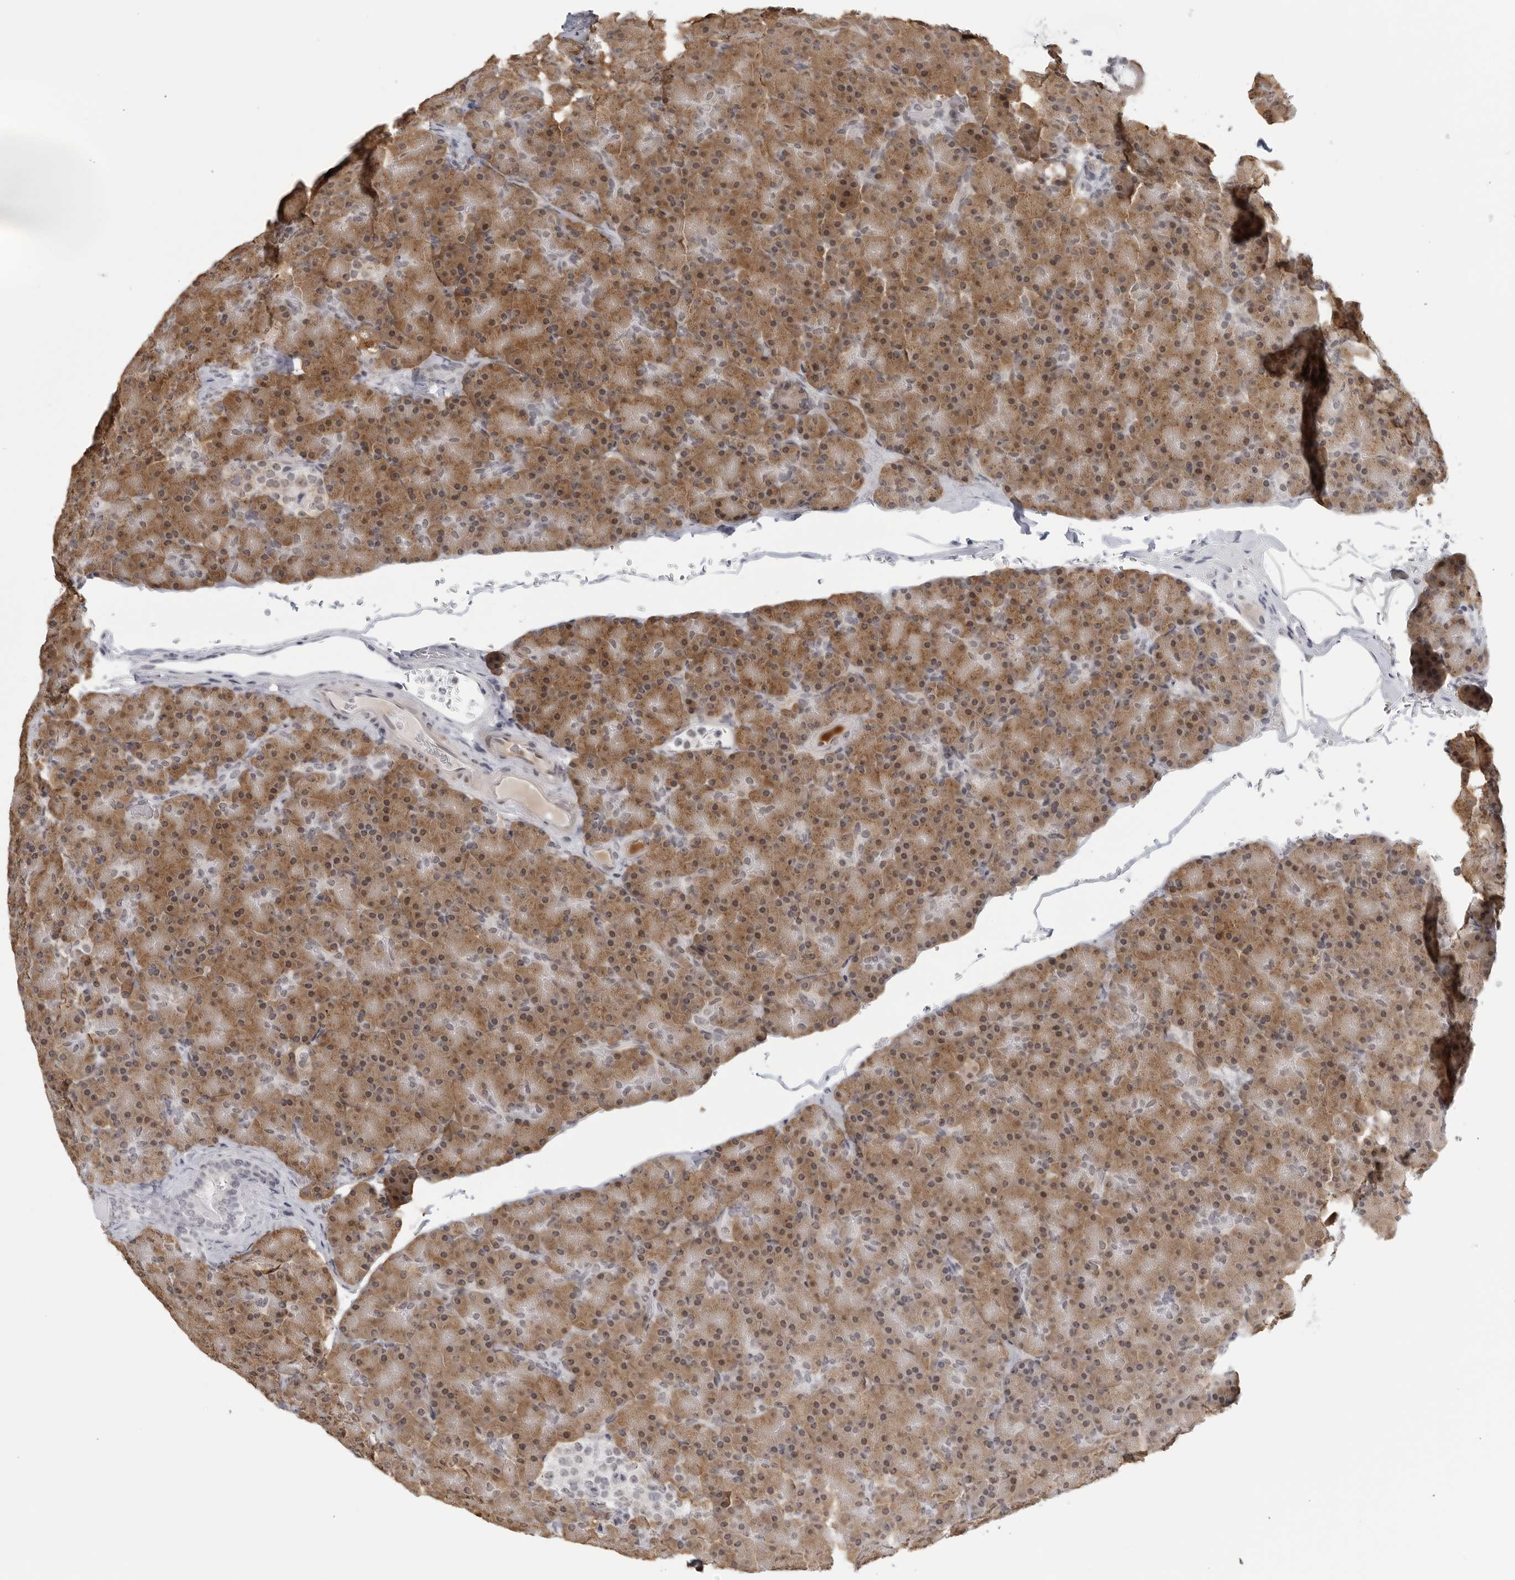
{"staining": {"intensity": "moderate", "quantity": ">75%", "location": "cytoplasmic/membranous"}, "tissue": "pancreas", "cell_type": "Exocrine glandular cells", "image_type": "normal", "snomed": [{"axis": "morphology", "description": "Normal tissue, NOS"}, {"axis": "topography", "description": "Pancreas"}], "caption": "A brown stain highlights moderate cytoplasmic/membranous positivity of a protein in exocrine glandular cells of unremarkable pancreas.", "gene": "WDTC1", "patient": {"sex": "female", "age": 43}}